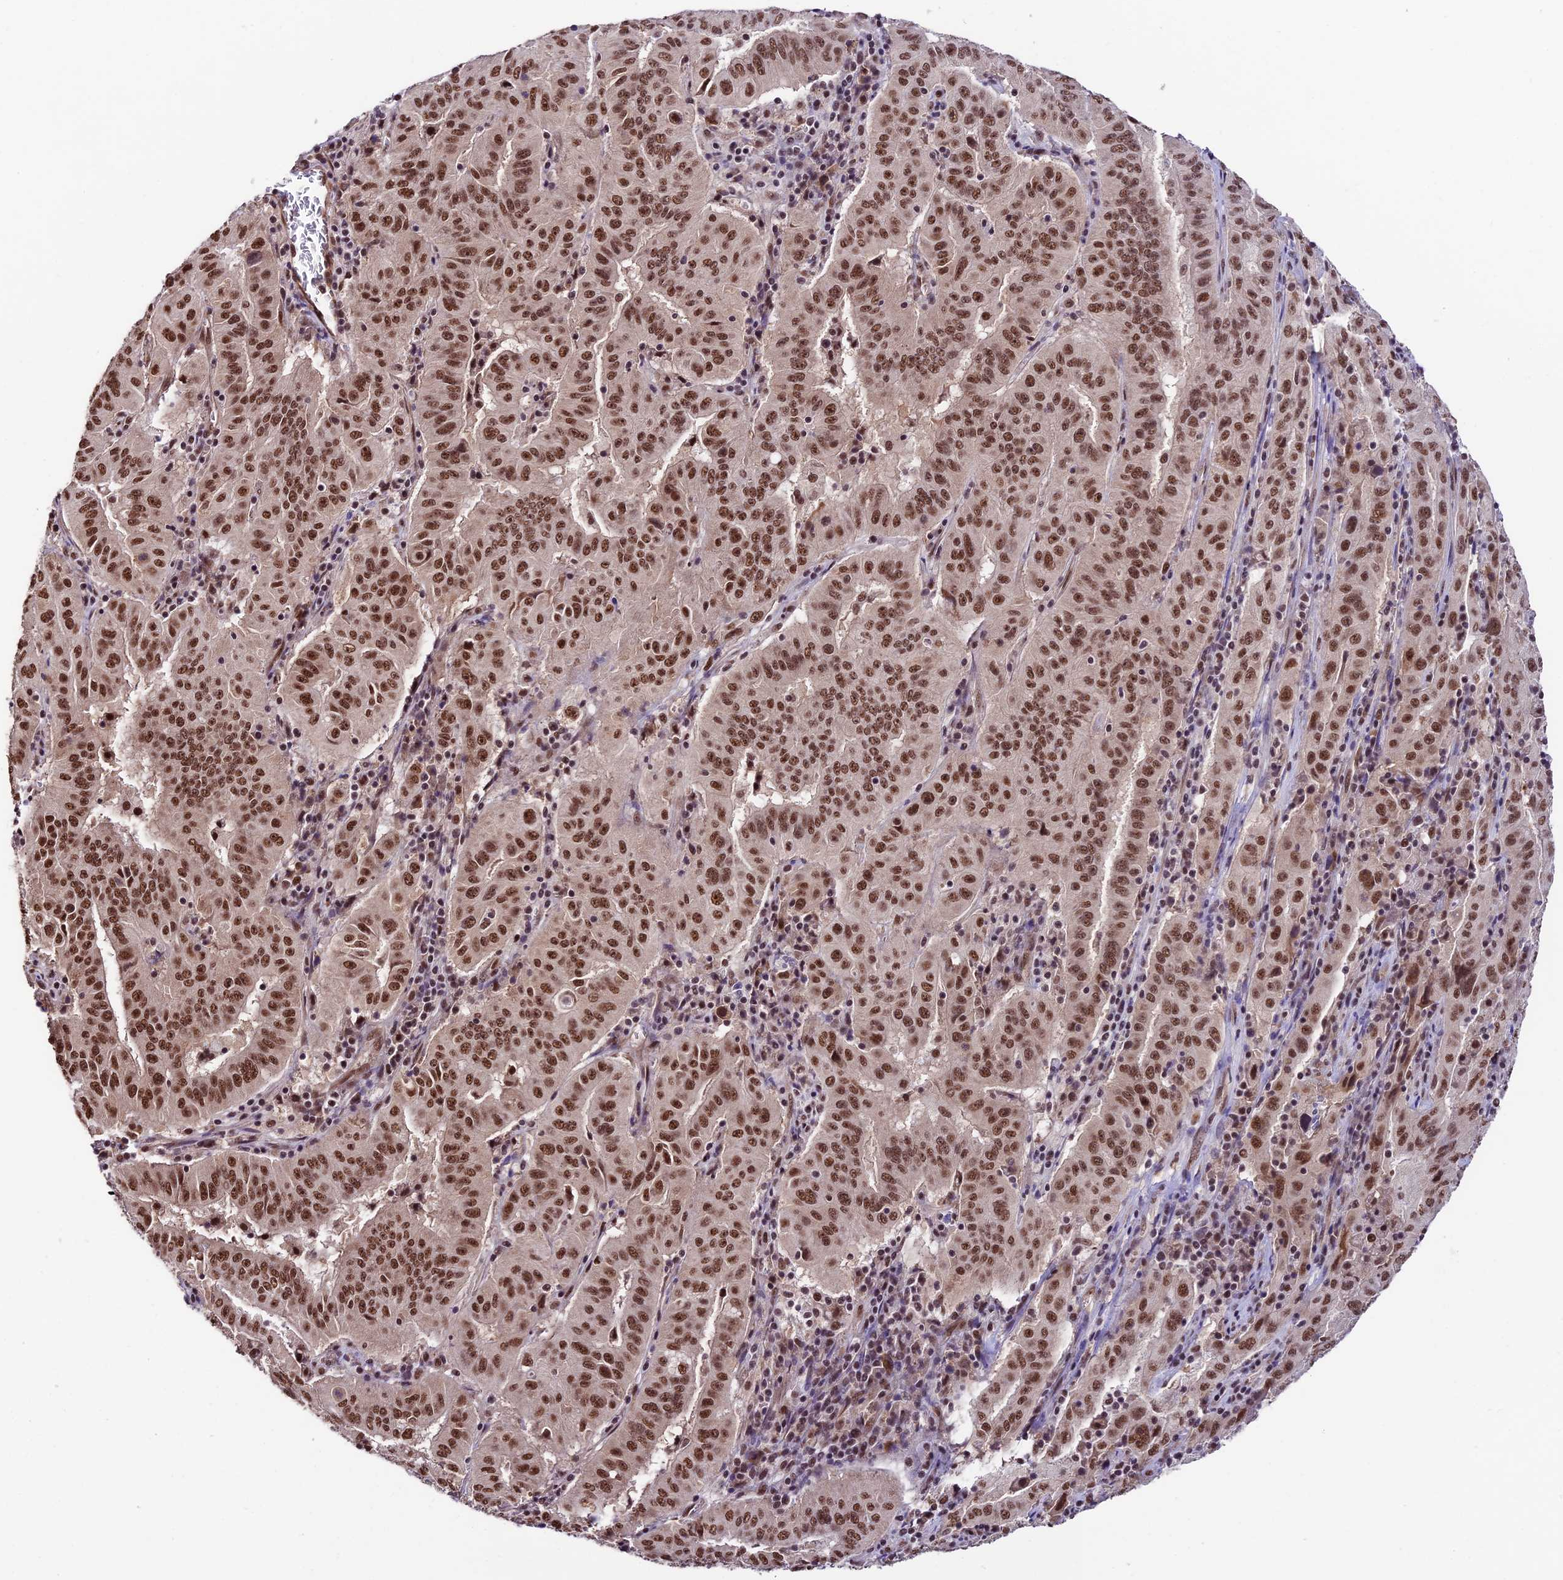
{"staining": {"intensity": "strong", "quantity": ">75%", "location": "nuclear"}, "tissue": "pancreatic cancer", "cell_type": "Tumor cells", "image_type": "cancer", "snomed": [{"axis": "morphology", "description": "Adenocarcinoma, NOS"}, {"axis": "topography", "description": "Pancreas"}], "caption": "Protein expression analysis of pancreatic cancer demonstrates strong nuclear staining in about >75% of tumor cells.", "gene": "RBM42", "patient": {"sex": "male", "age": 63}}